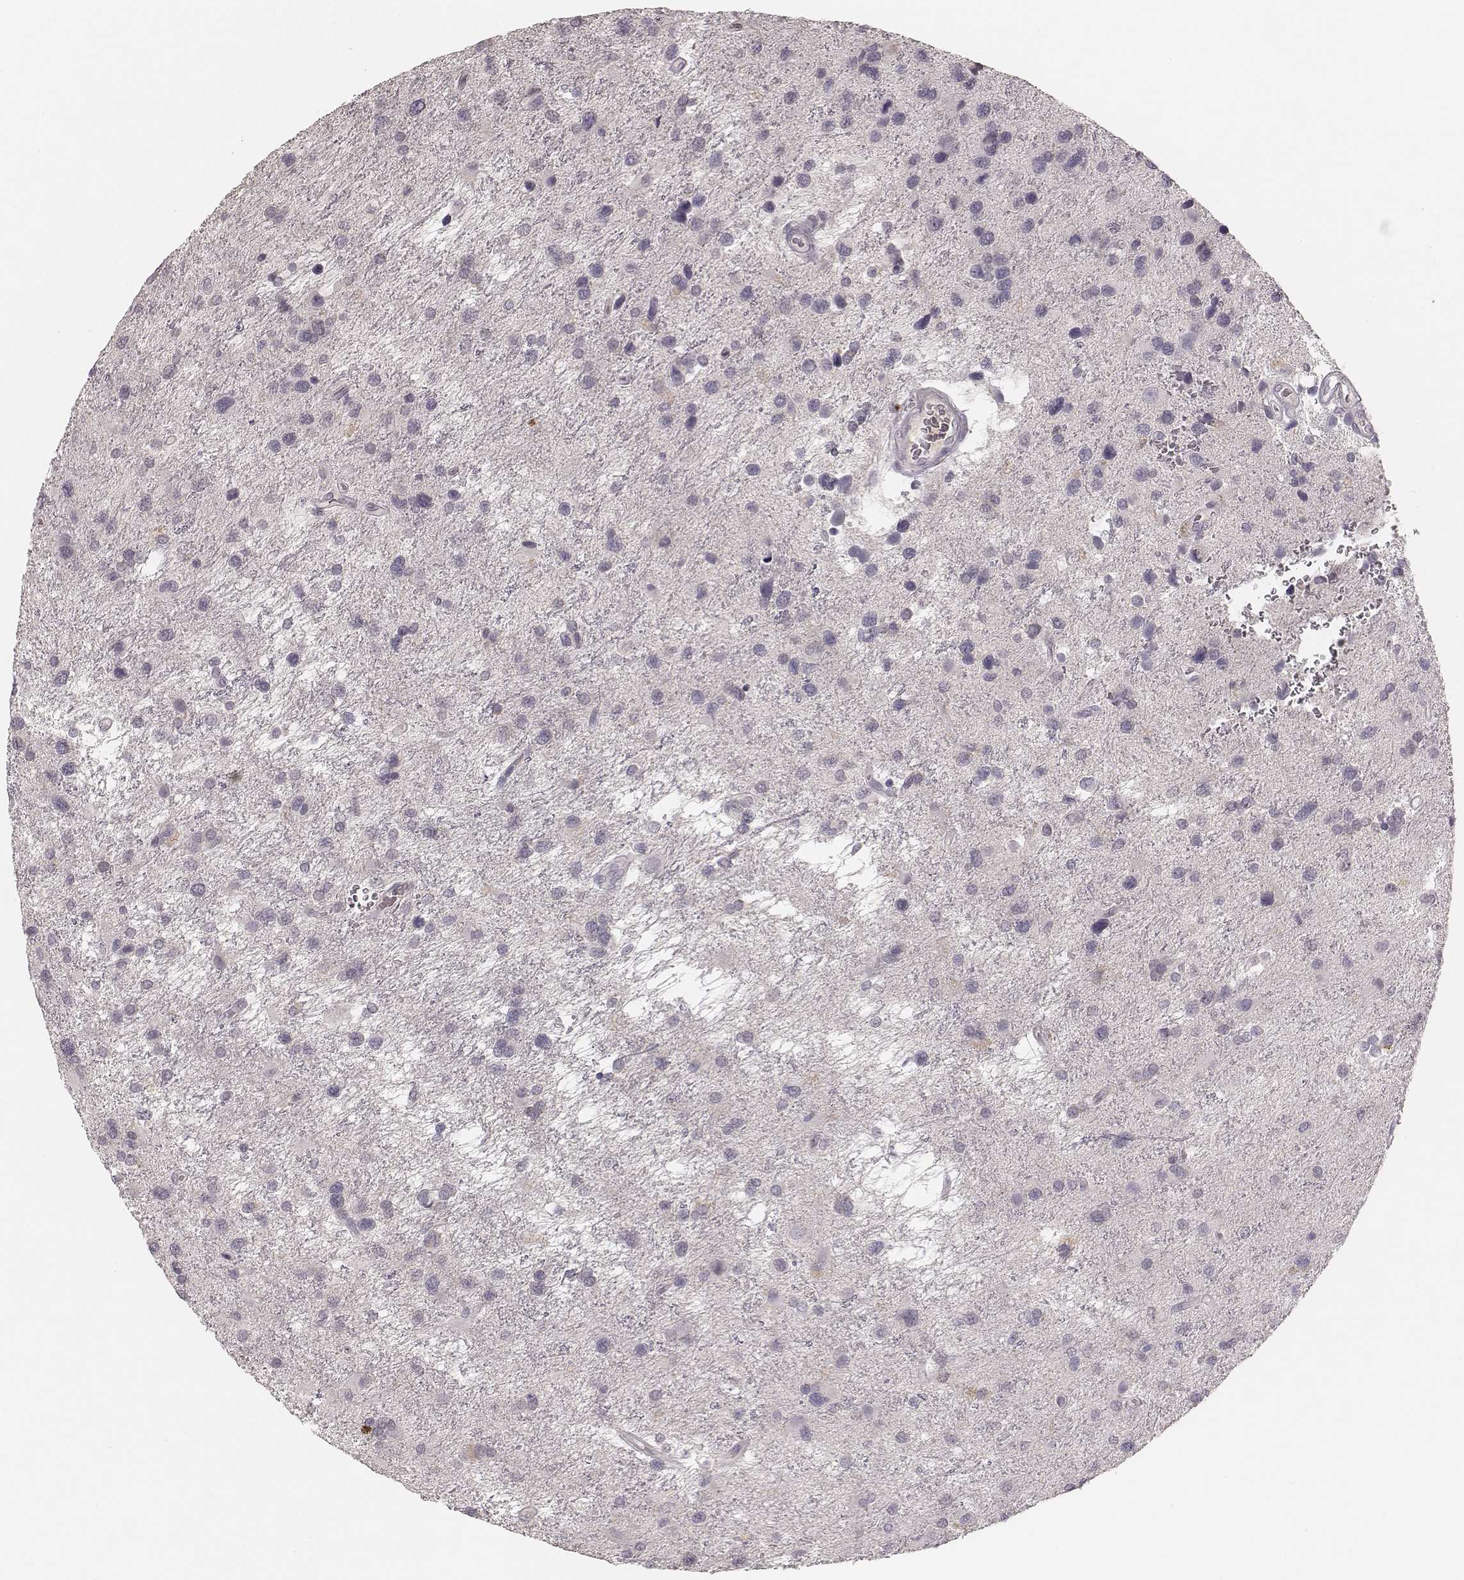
{"staining": {"intensity": "negative", "quantity": "none", "location": "none"}, "tissue": "glioma", "cell_type": "Tumor cells", "image_type": "cancer", "snomed": [{"axis": "morphology", "description": "Glioma, malignant, NOS"}, {"axis": "morphology", "description": "Glioma, malignant, High grade"}, {"axis": "topography", "description": "Brain"}], "caption": "A high-resolution image shows immunohistochemistry staining of malignant glioma (high-grade), which demonstrates no significant positivity in tumor cells.", "gene": "CD8A", "patient": {"sex": "female", "age": 71}}